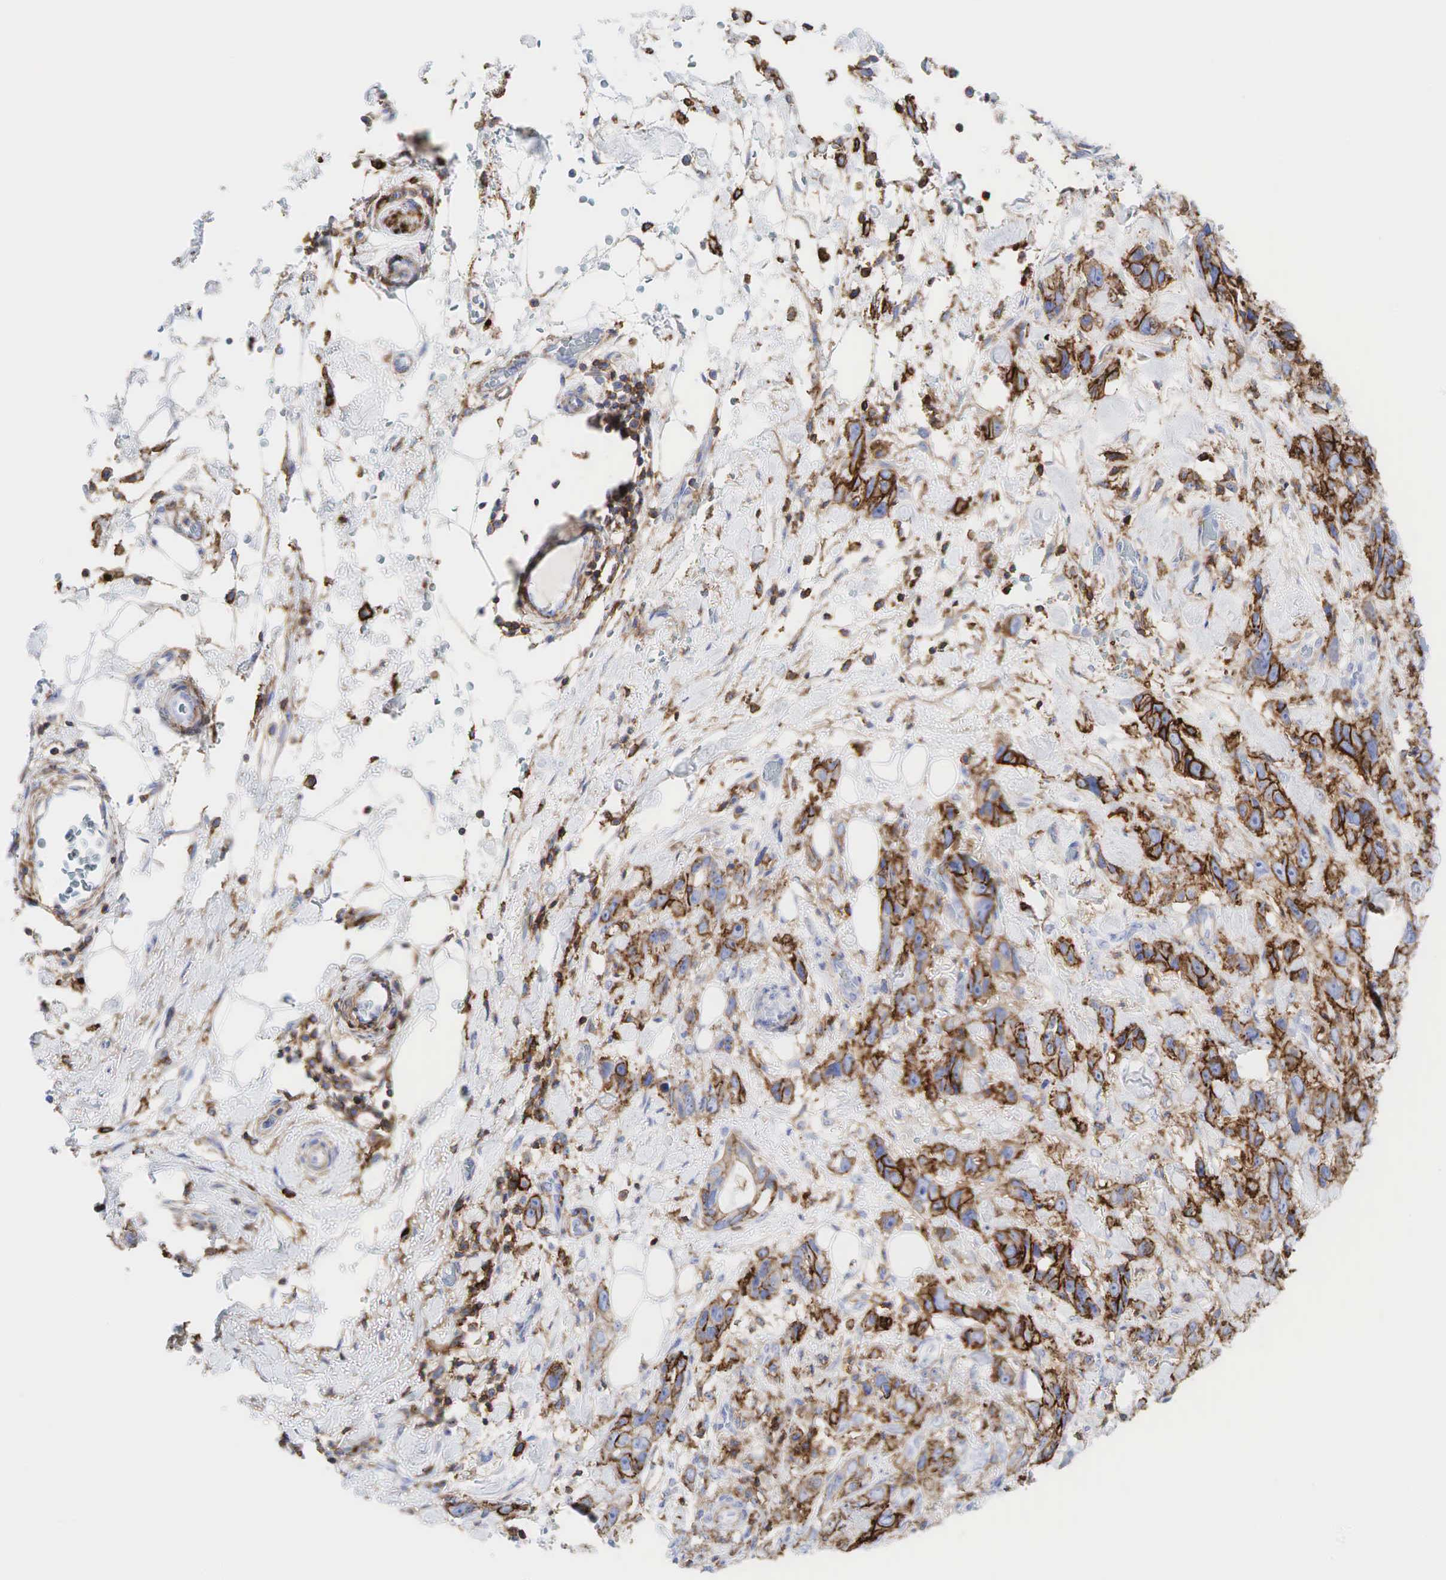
{"staining": {"intensity": "moderate", "quantity": ">75%", "location": "cytoplasmic/membranous"}, "tissue": "stomach cancer", "cell_type": "Tumor cells", "image_type": "cancer", "snomed": [{"axis": "morphology", "description": "Adenocarcinoma, NOS"}, {"axis": "topography", "description": "Stomach, upper"}], "caption": "Tumor cells show medium levels of moderate cytoplasmic/membranous expression in about >75% of cells in human stomach adenocarcinoma.", "gene": "CD44", "patient": {"sex": "male", "age": 47}}